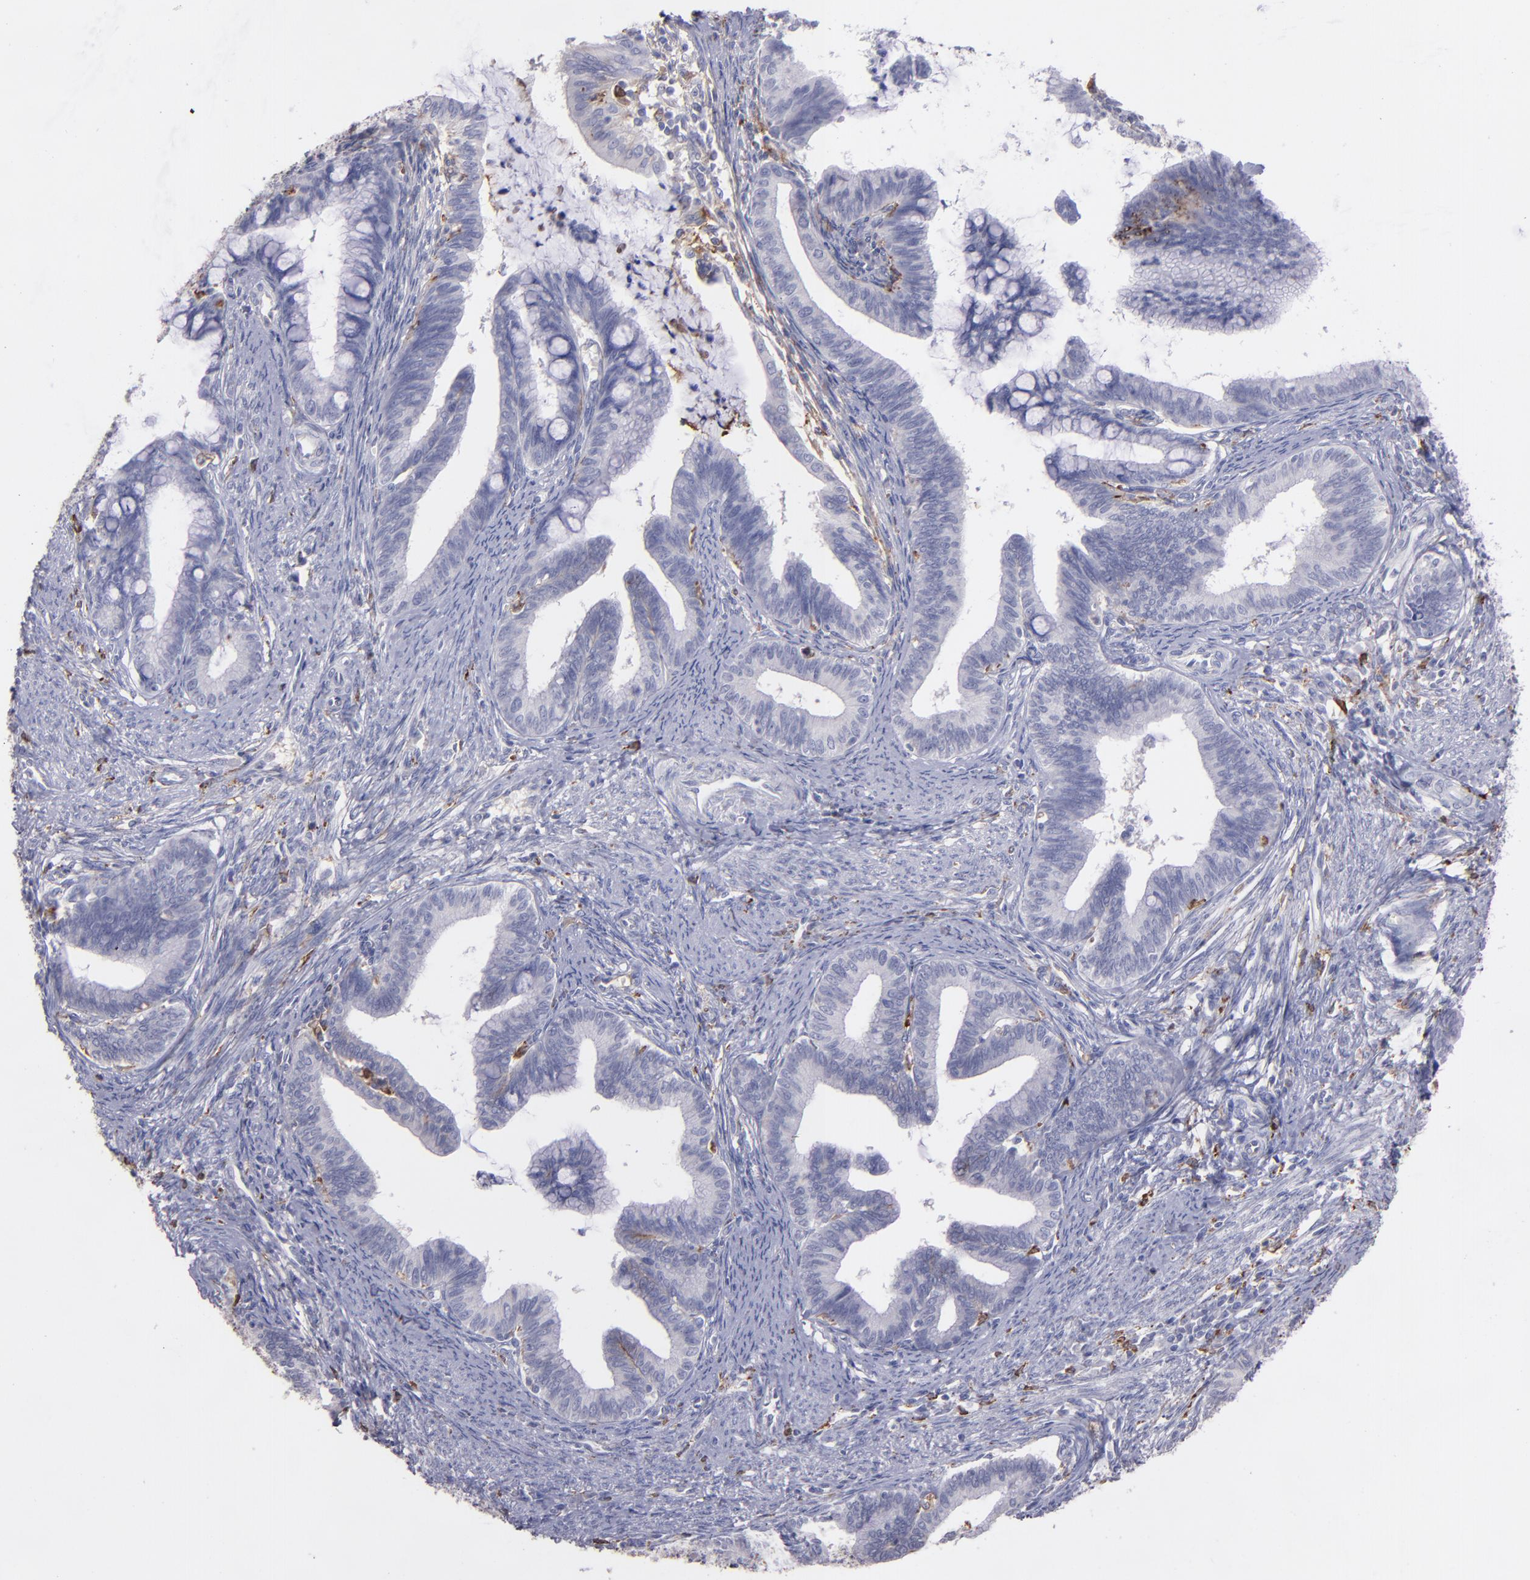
{"staining": {"intensity": "weak", "quantity": "<25%", "location": "cytoplasmic/membranous"}, "tissue": "cervical cancer", "cell_type": "Tumor cells", "image_type": "cancer", "snomed": [{"axis": "morphology", "description": "Adenocarcinoma, NOS"}, {"axis": "topography", "description": "Cervix"}], "caption": "Cervical cancer (adenocarcinoma) stained for a protein using immunohistochemistry reveals no positivity tumor cells.", "gene": "C1QA", "patient": {"sex": "female", "age": 36}}